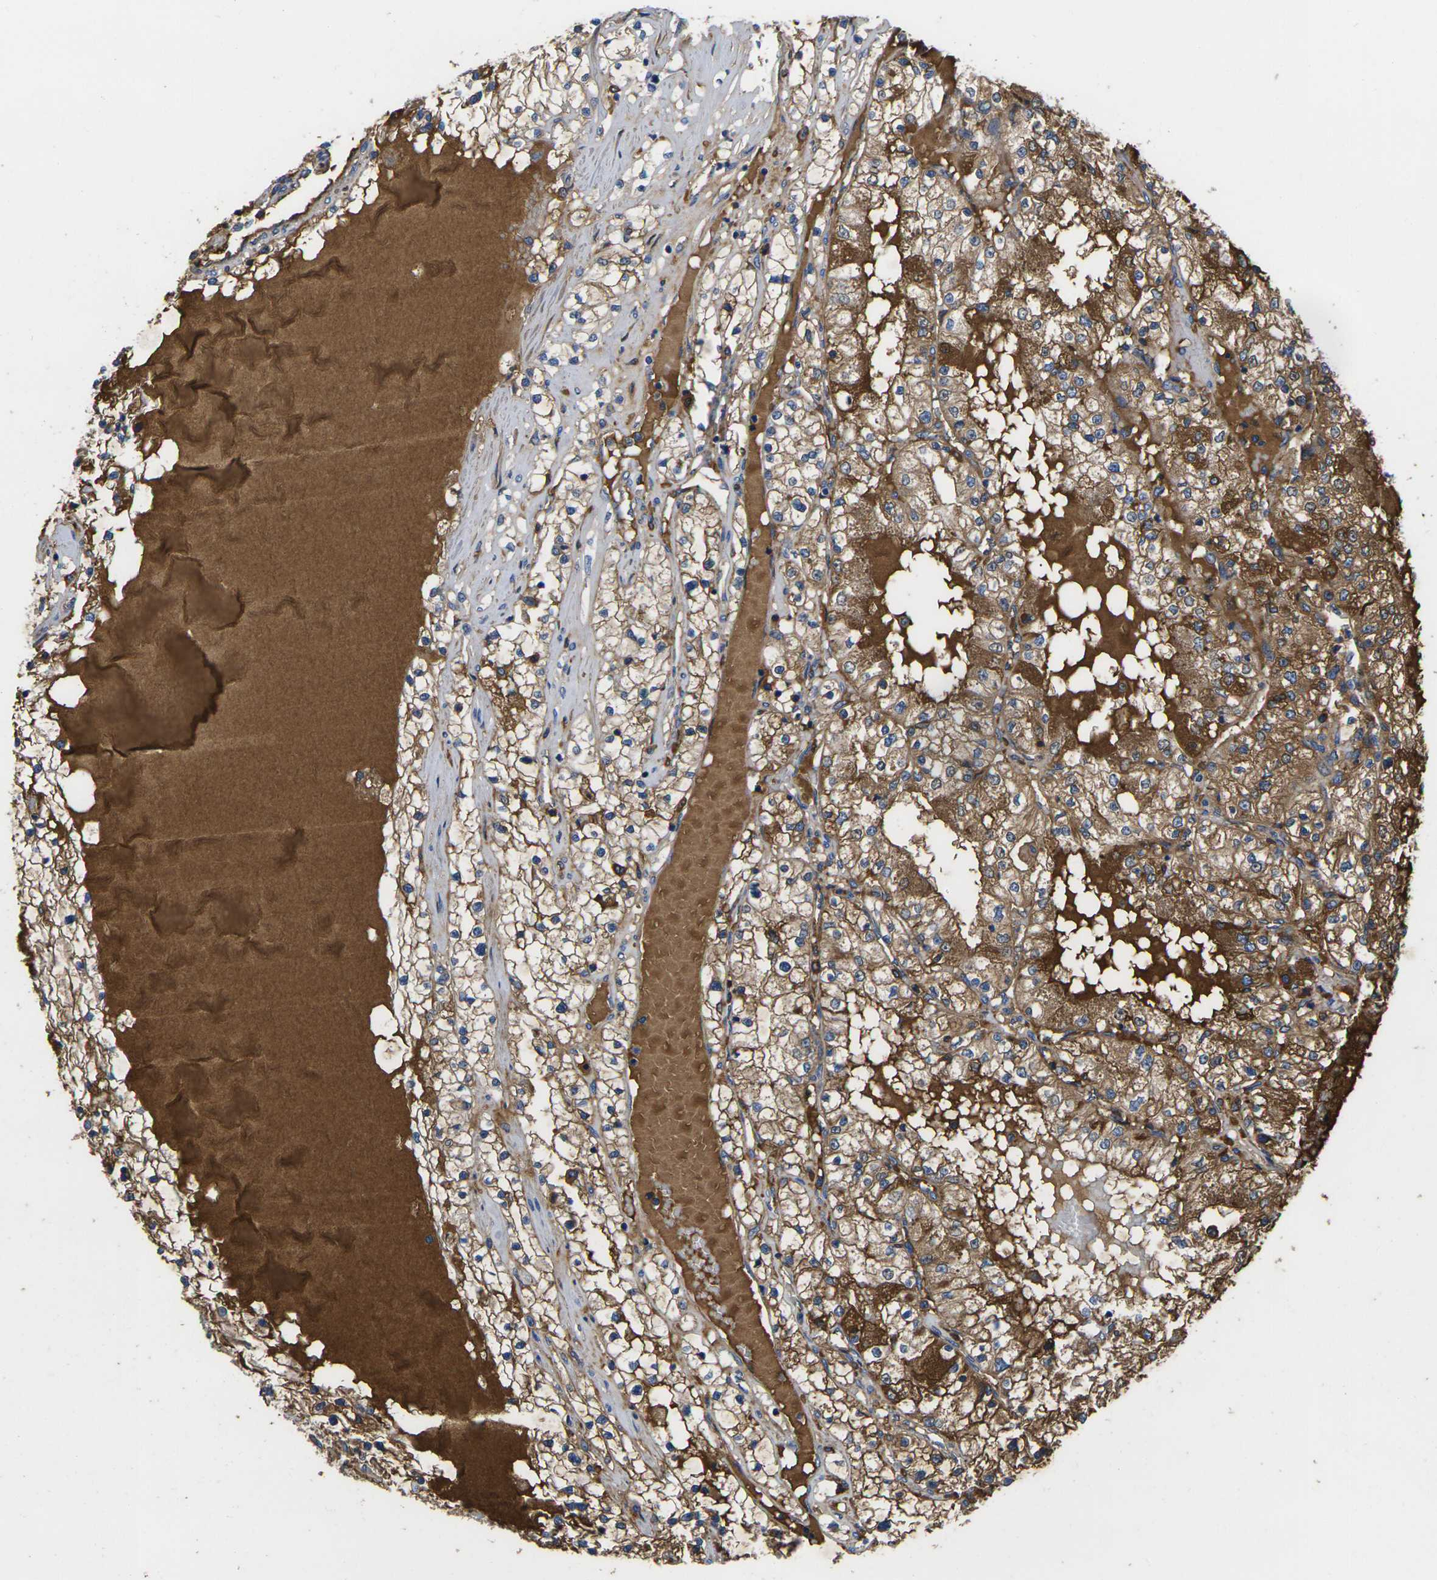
{"staining": {"intensity": "moderate", "quantity": ">75%", "location": "cytoplasmic/membranous"}, "tissue": "renal cancer", "cell_type": "Tumor cells", "image_type": "cancer", "snomed": [{"axis": "morphology", "description": "Adenocarcinoma, NOS"}, {"axis": "topography", "description": "Kidney"}], "caption": "Renal adenocarcinoma tissue displays moderate cytoplasmic/membranous expression in about >75% of tumor cells, visualized by immunohistochemistry. The staining was performed using DAB to visualize the protein expression in brown, while the nuclei were stained in blue with hematoxylin (Magnification: 20x).", "gene": "GREM2", "patient": {"sex": "male", "age": 68}}